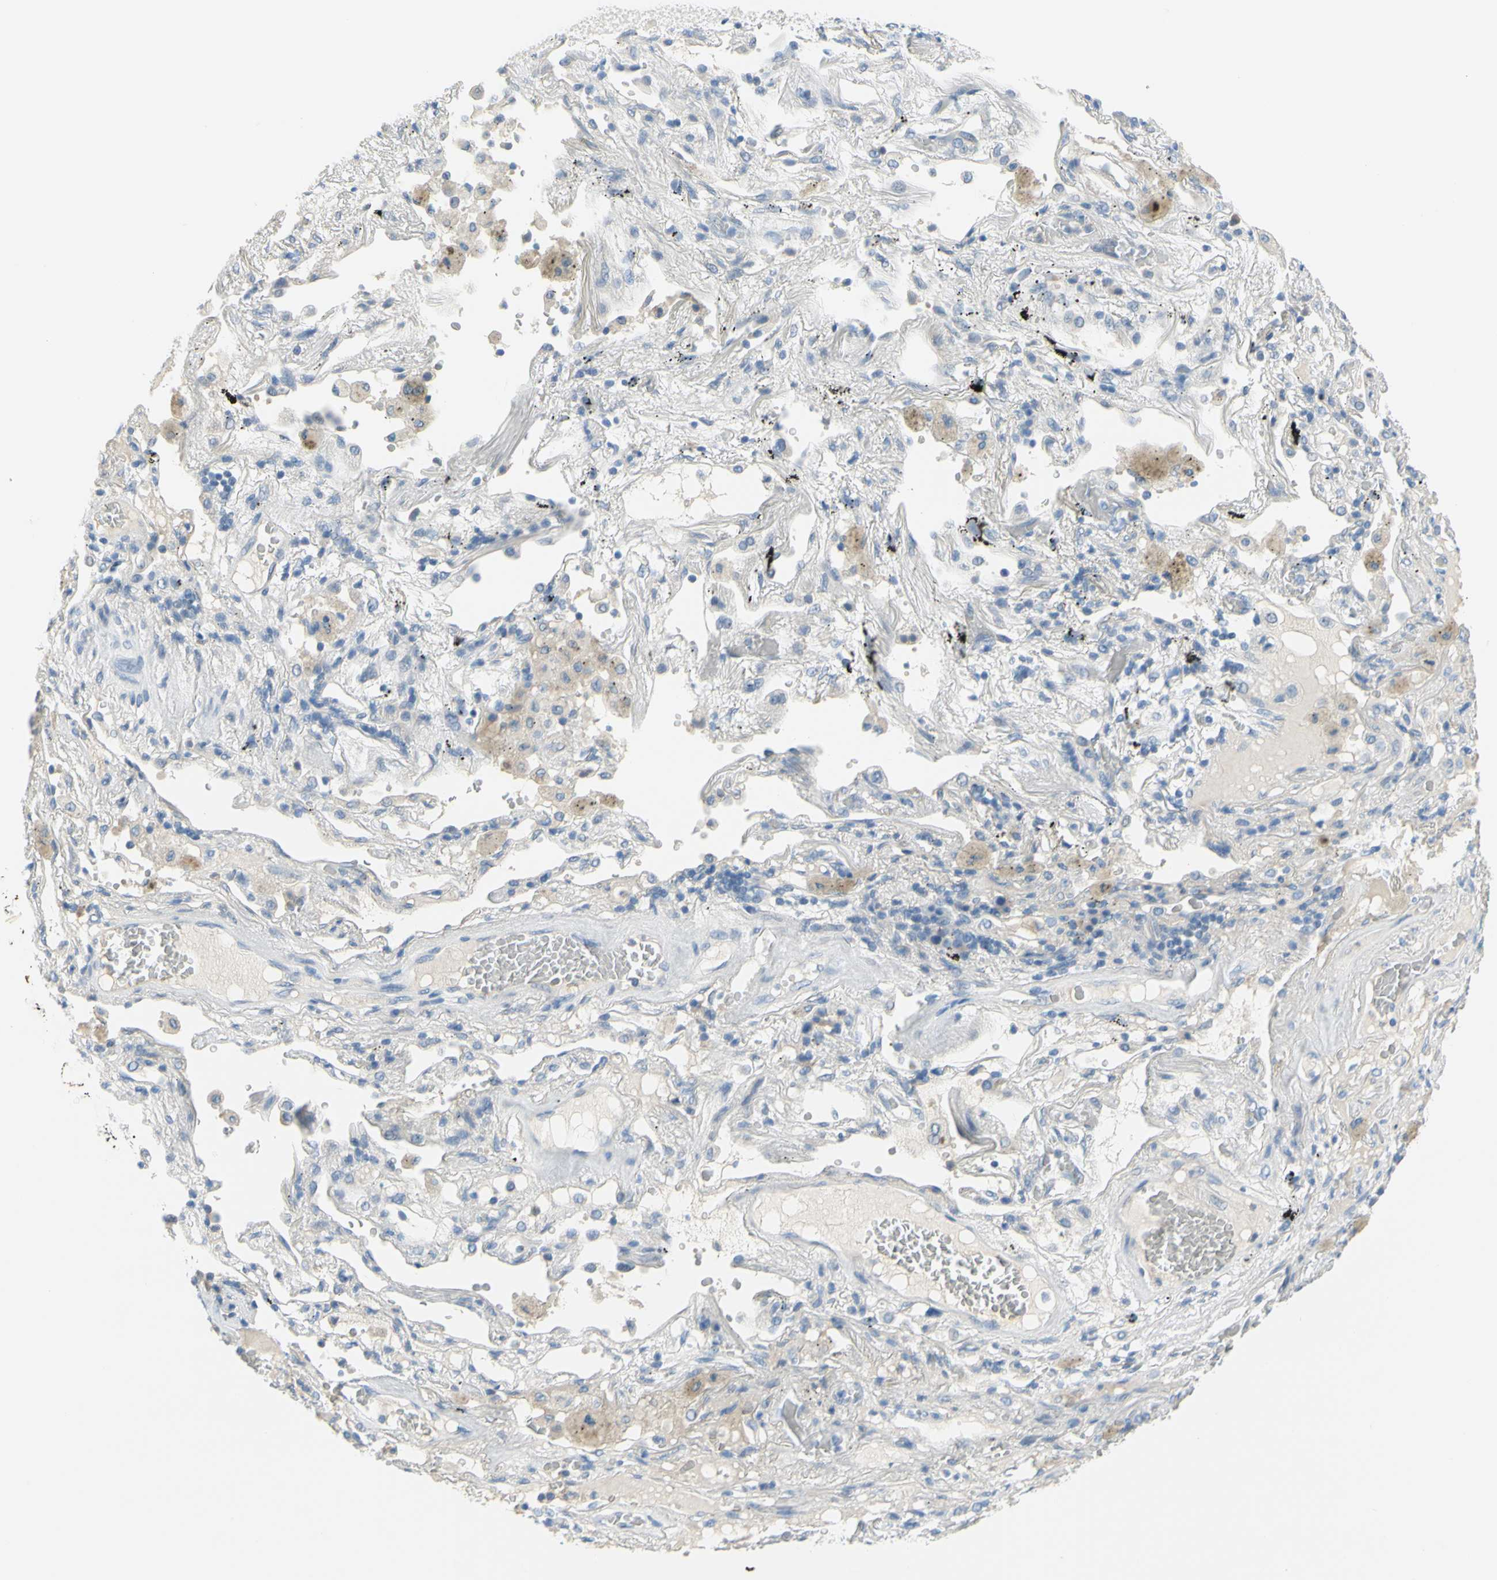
{"staining": {"intensity": "negative", "quantity": "none", "location": "none"}, "tissue": "lung cancer", "cell_type": "Tumor cells", "image_type": "cancer", "snomed": [{"axis": "morphology", "description": "Squamous cell carcinoma, NOS"}, {"axis": "topography", "description": "Lung"}], "caption": "This is a photomicrograph of IHC staining of squamous cell carcinoma (lung), which shows no positivity in tumor cells.", "gene": "DCT", "patient": {"sex": "male", "age": 57}}